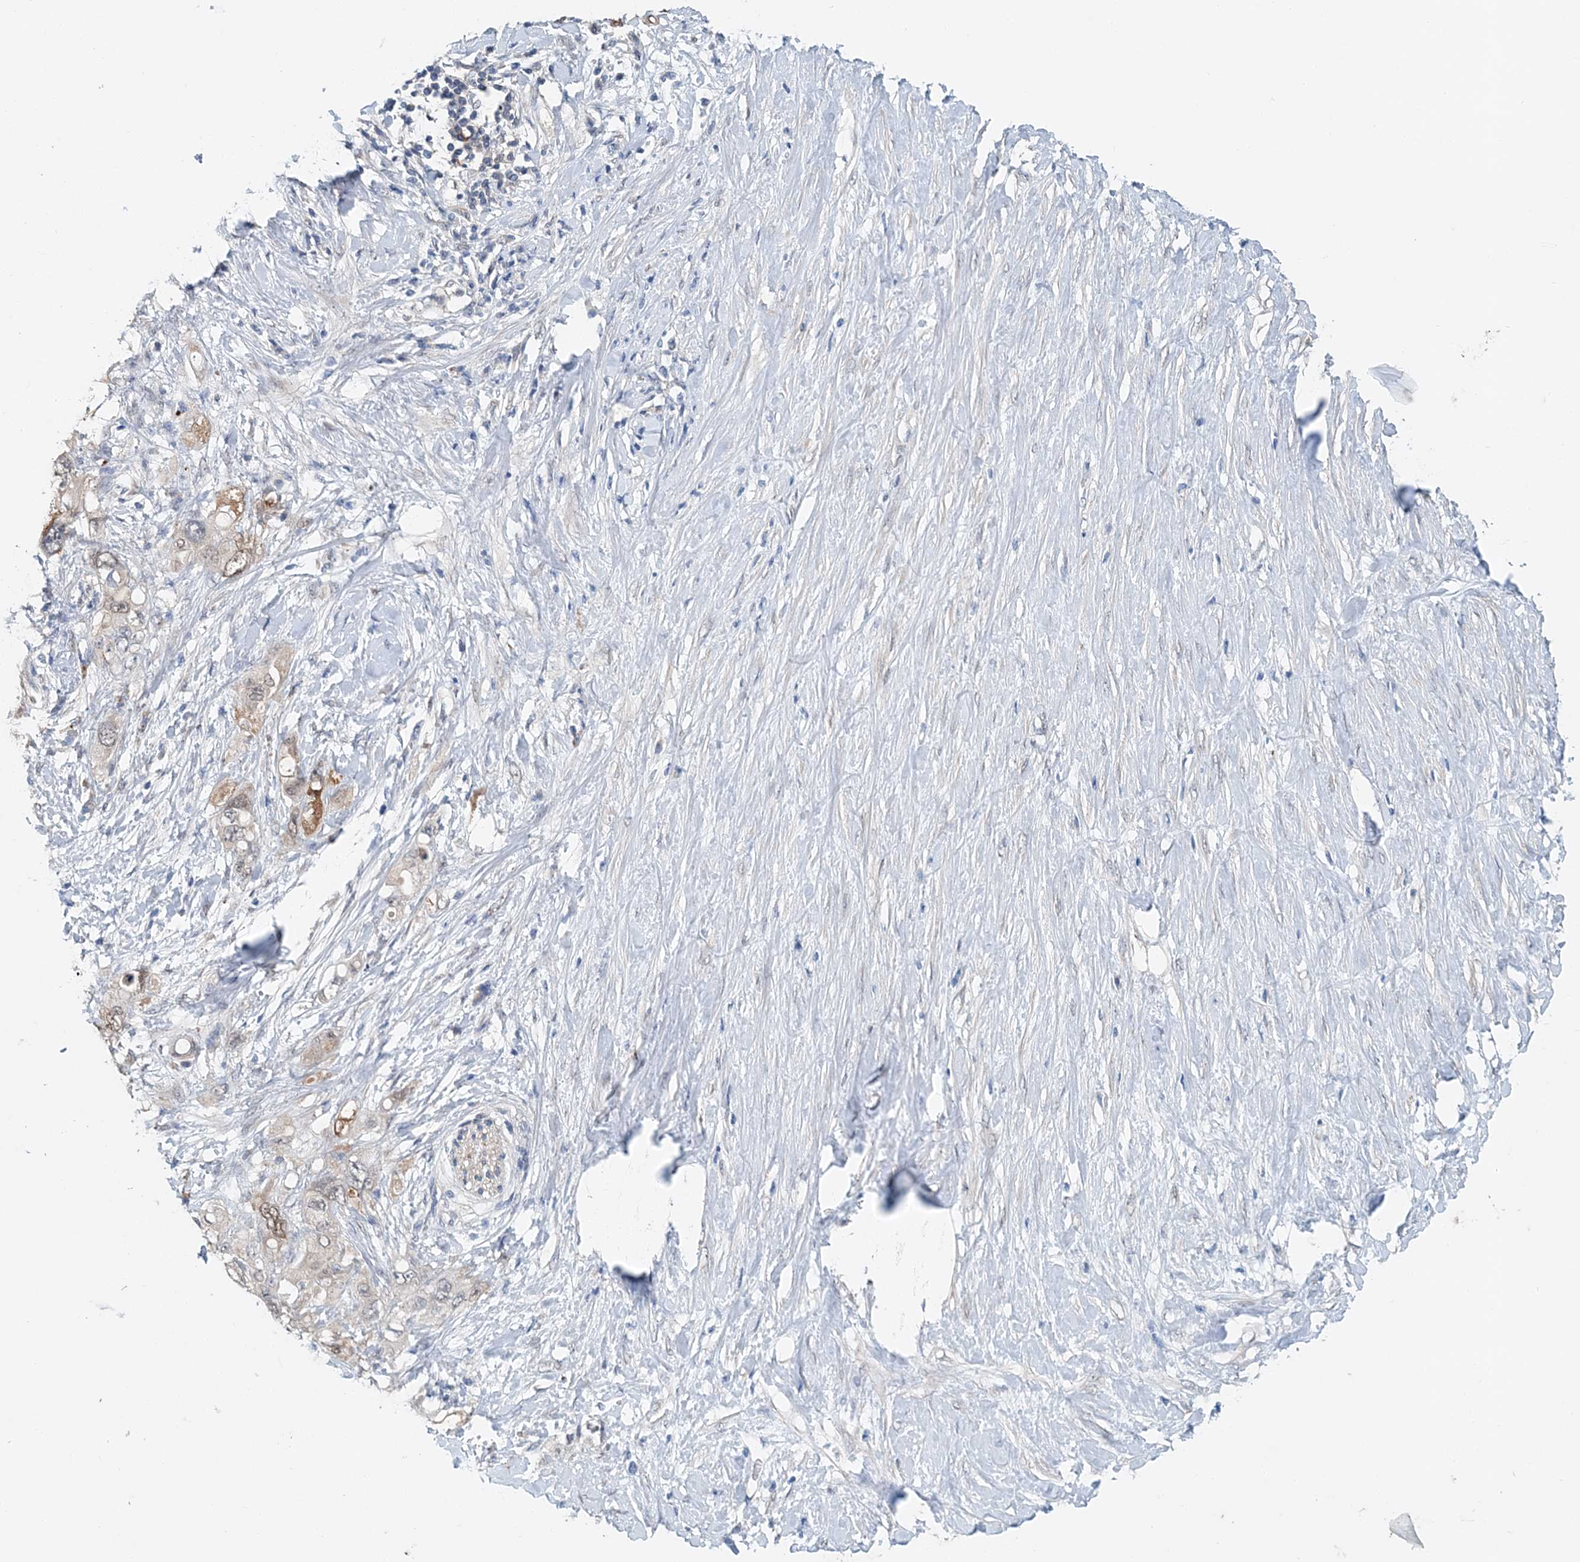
{"staining": {"intensity": "moderate", "quantity": "<25%", "location": "nuclear"}, "tissue": "pancreatic cancer", "cell_type": "Tumor cells", "image_type": "cancer", "snomed": [{"axis": "morphology", "description": "Adenocarcinoma, NOS"}, {"axis": "topography", "description": "Pancreas"}], "caption": "Pancreatic cancer (adenocarcinoma) was stained to show a protein in brown. There is low levels of moderate nuclear staining in about <25% of tumor cells.", "gene": "PFN2", "patient": {"sex": "female", "age": 56}}